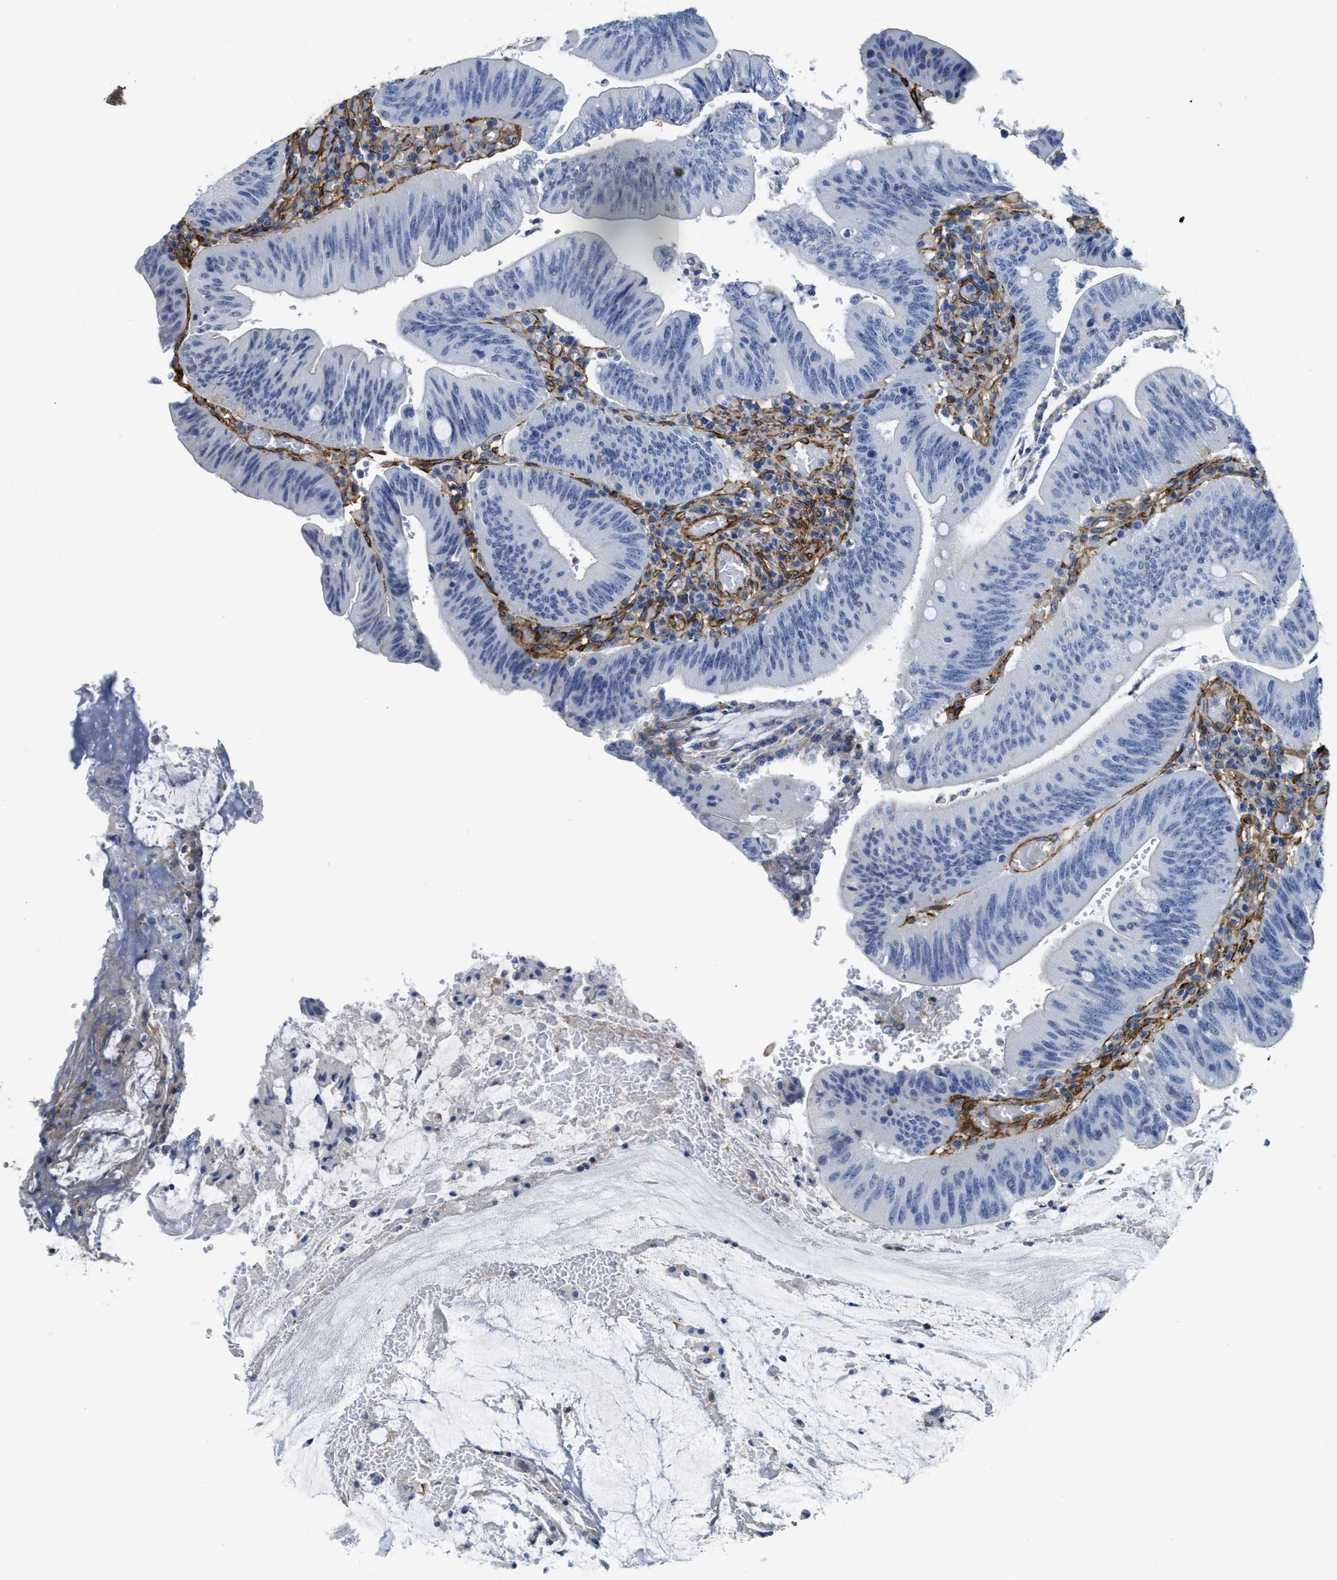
{"staining": {"intensity": "negative", "quantity": "none", "location": "none"}, "tissue": "colorectal cancer", "cell_type": "Tumor cells", "image_type": "cancer", "snomed": [{"axis": "morphology", "description": "Normal tissue, NOS"}, {"axis": "morphology", "description": "Adenocarcinoma, NOS"}, {"axis": "topography", "description": "Rectum"}], "caption": "Human colorectal adenocarcinoma stained for a protein using IHC exhibits no staining in tumor cells.", "gene": "NAB1", "patient": {"sex": "female", "age": 66}}